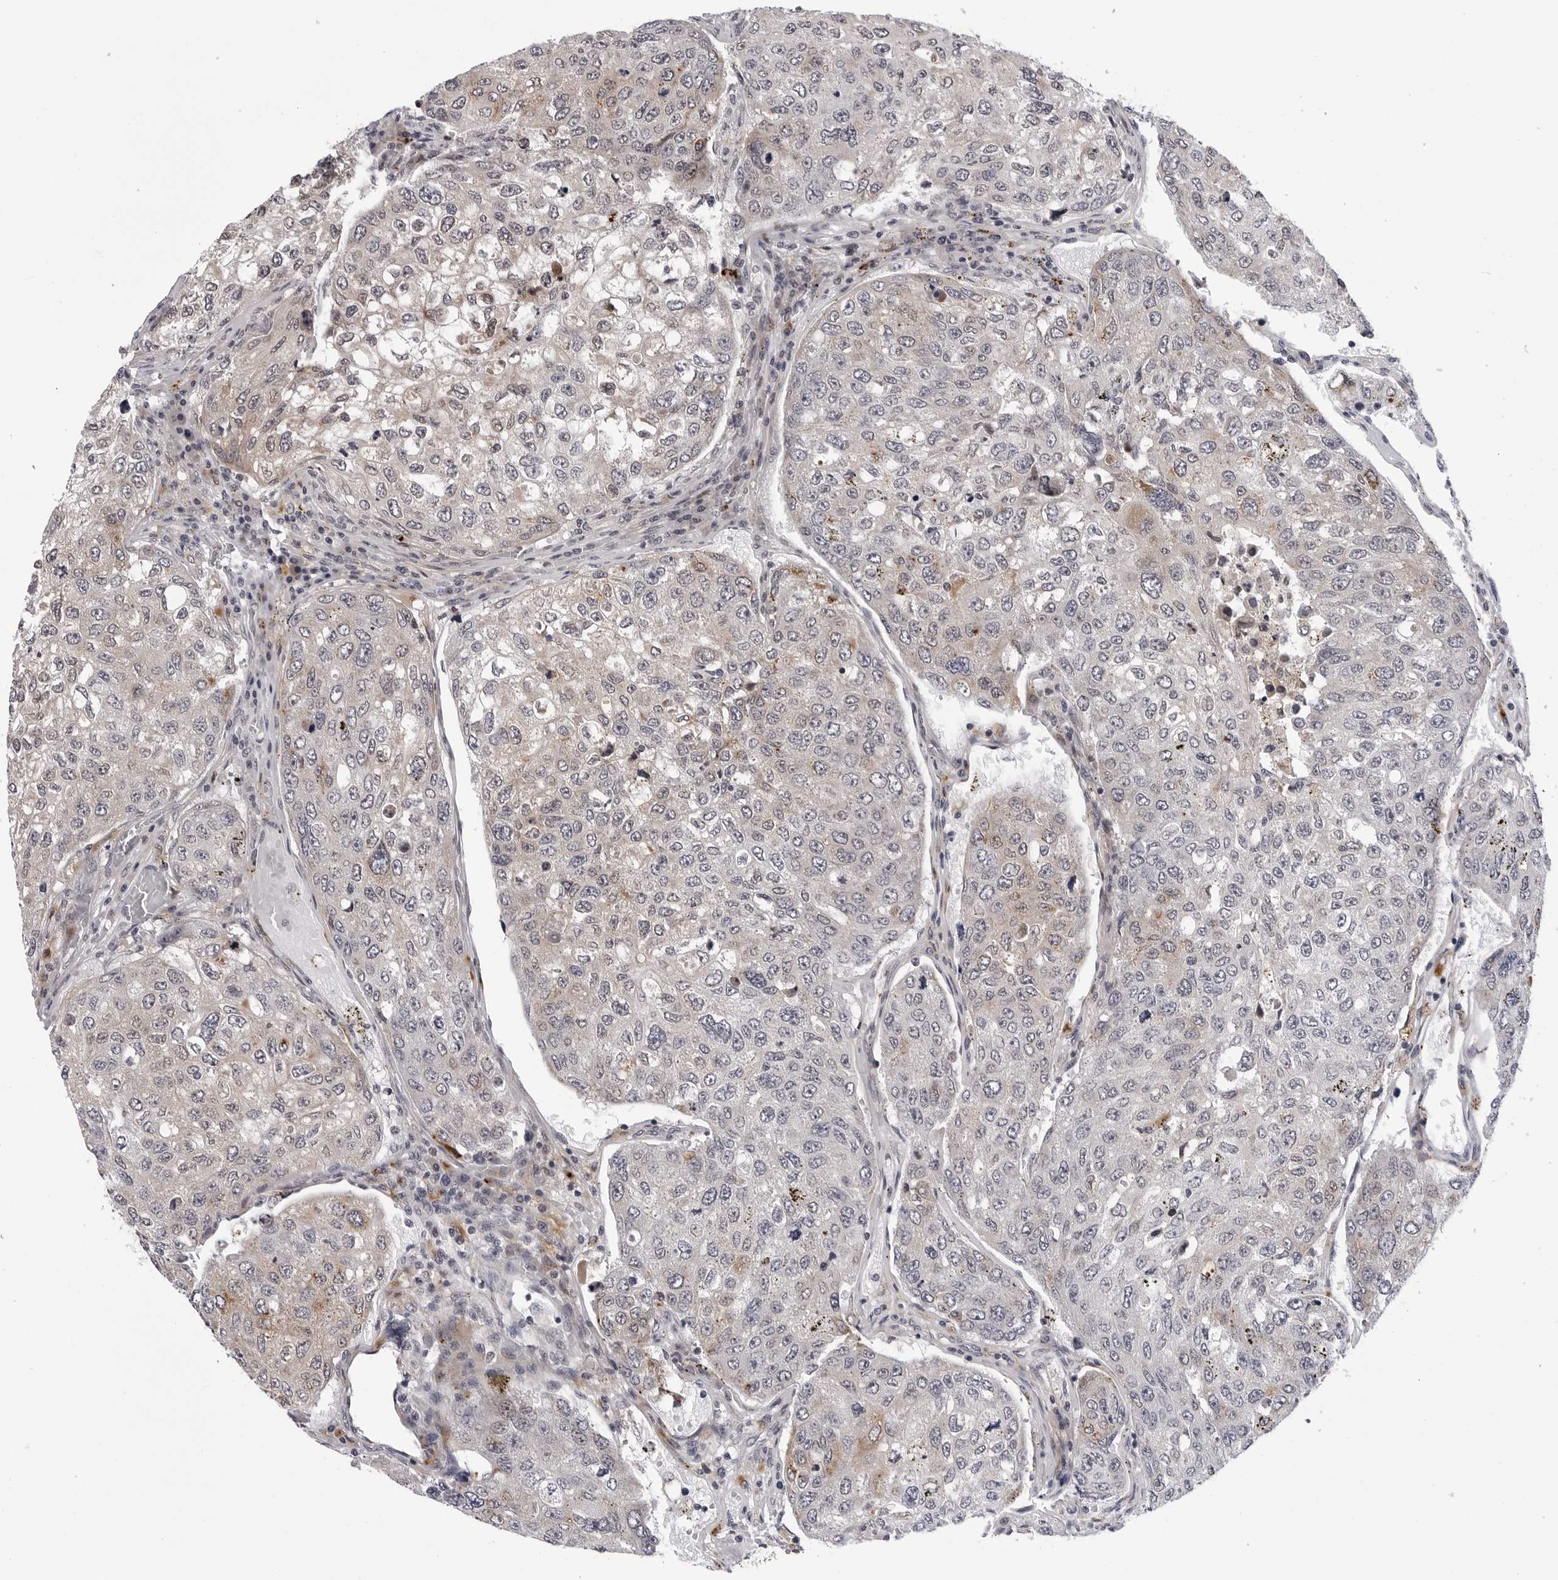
{"staining": {"intensity": "weak", "quantity": "<25%", "location": "cytoplasmic/membranous"}, "tissue": "urothelial cancer", "cell_type": "Tumor cells", "image_type": "cancer", "snomed": [{"axis": "morphology", "description": "Urothelial carcinoma, High grade"}, {"axis": "topography", "description": "Lymph node"}, {"axis": "topography", "description": "Urinary bladder"}], "caption": "A high-resolution histopathology image shows immunohistochemistry (IHC) staining of urothelial carcinoma (high-grade), which reveals no significant staining in tumor cells.", "gene": "KIAA1614", "patient": {"sex": "male", "age": 51}}